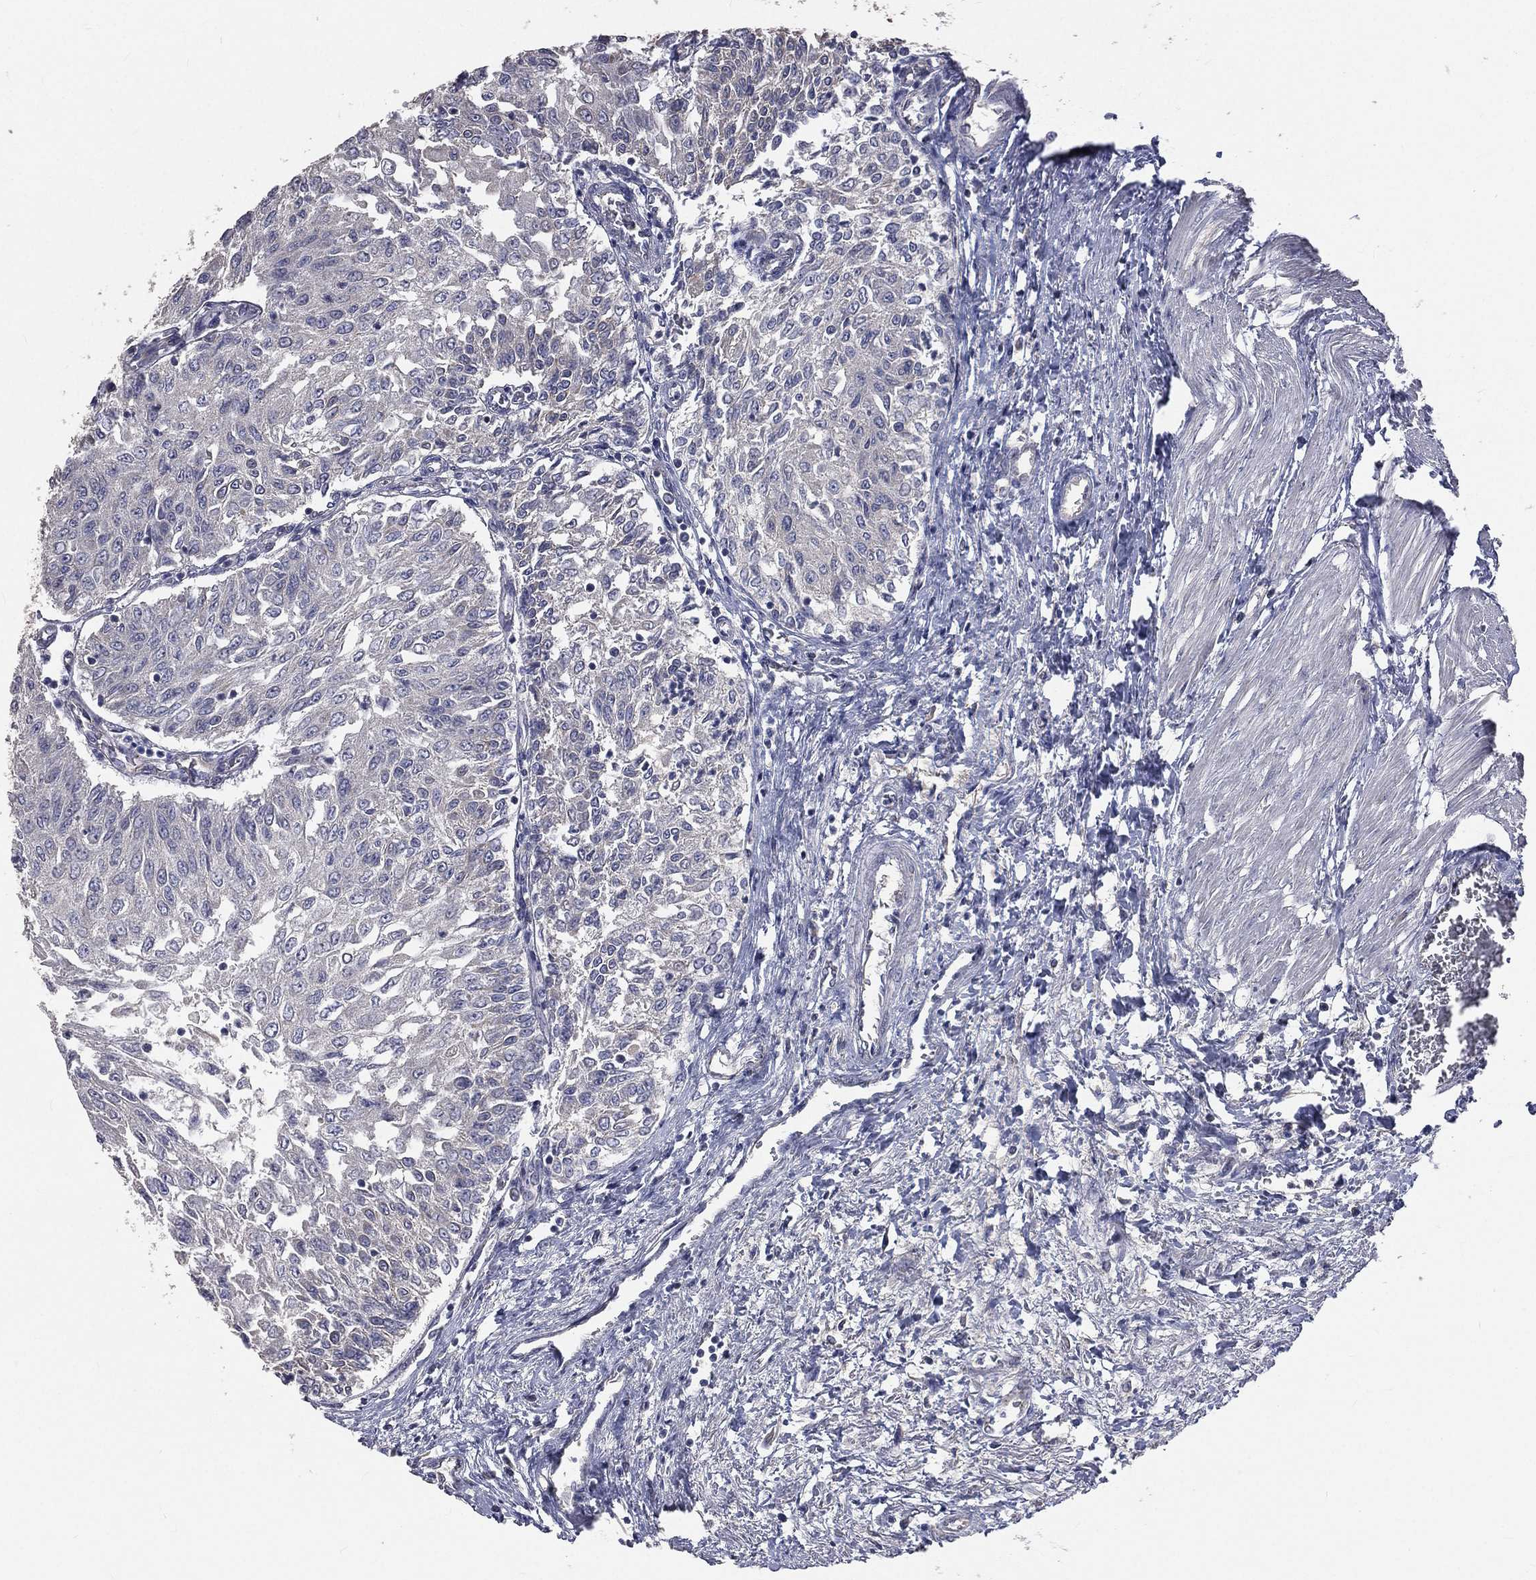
{"staining": {"intensity": "negative", "quantity": "none", "location": "none"}, "tissue": "urothelial cancer", "cell_type": "Tumor cells", "image_type": "cancer", "snomed": [{"axis": "morphology", "description": "Urothelial carcinoma, Low grade"}, {"axis": "topography", "description": "Urinary bladder"}], "caption": "The IHC photomicrograph has no significant positivity in tumor cells of urothelial cancer tissue.", "gene": "CROCC", "patient": {"sex": "male", "age": 78}}